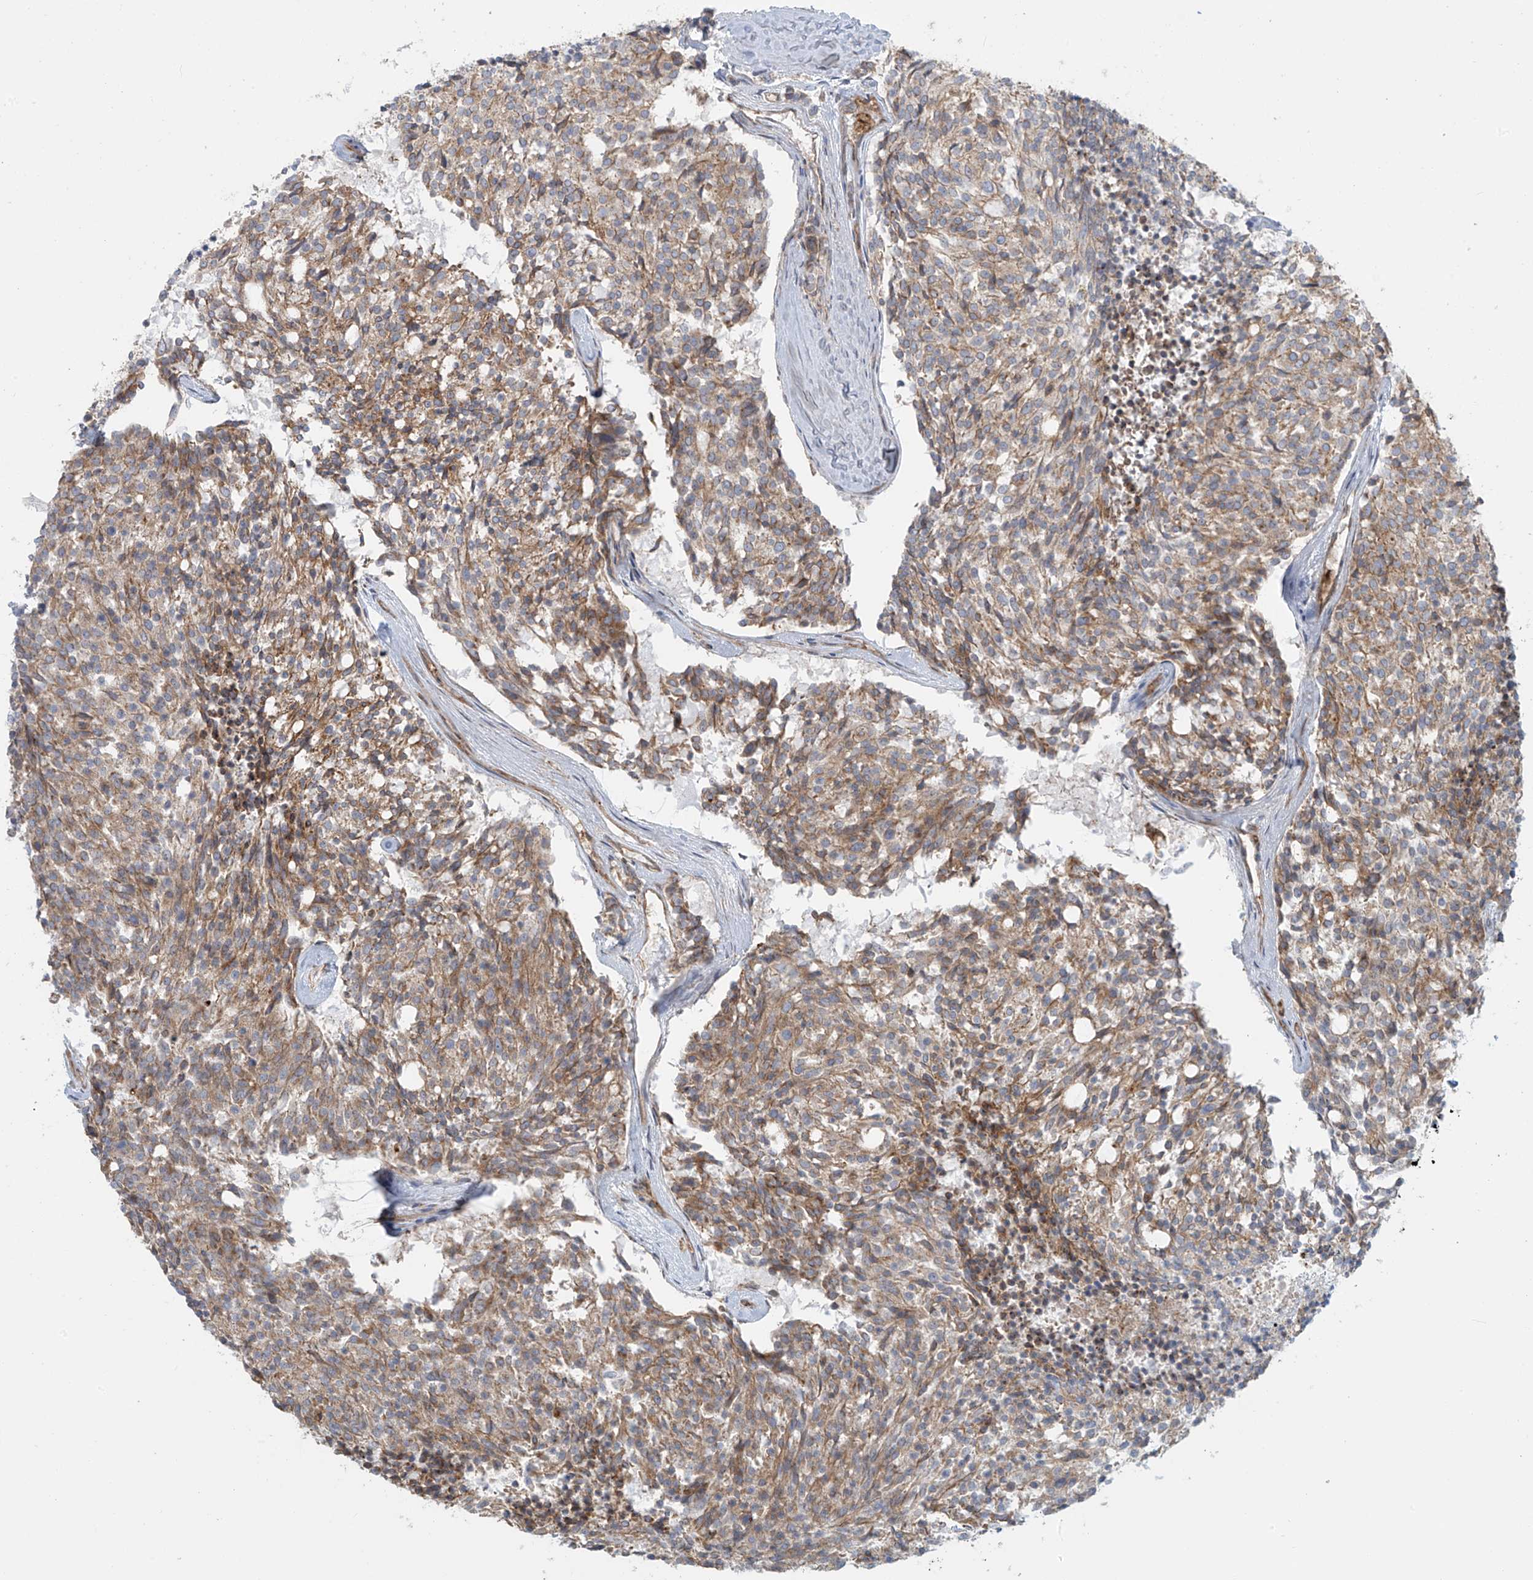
{"staining": {"intensity": "weak", "quantity": ">75%", "location": "cytoplasmic/membranous"}, "tissue": "carcinoid", "cell_type": "Tumor cells", "image_type": "cancer", "snomed": [{"axis": "morphology", "description": "Carcinoid, malignant, NOS"}, {"axis": "topography", "description": "Pancreas"}], "caption": "Human malignant carcinoid stained for a protein (brown) exhibits weak cytoplasmic/membranous positive staining in approximately >75% of tumor cells.", "gene": "LZTS3", "patient": {"sex": "female", "age": 54}}